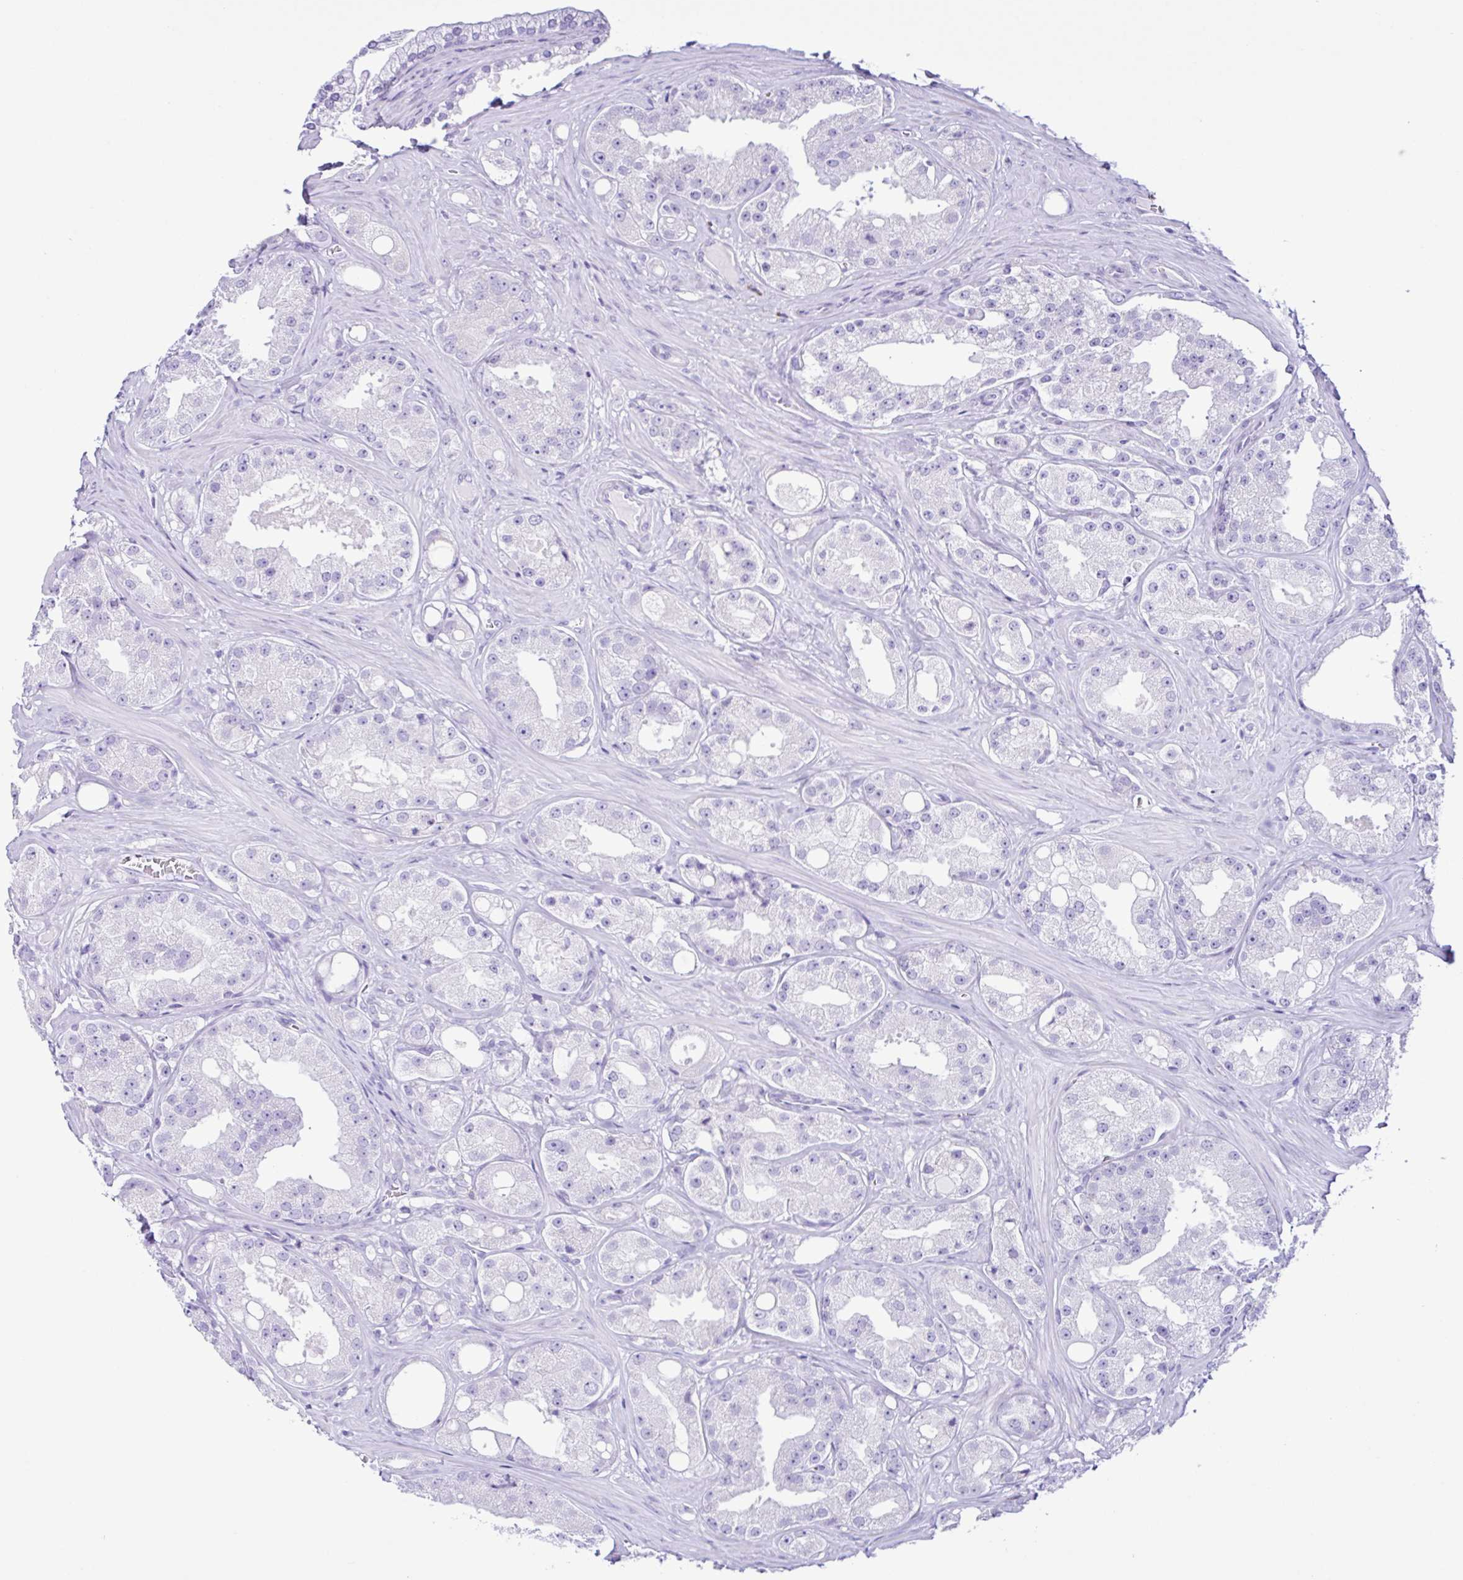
{"staining": {"intensity": "negative", "quantity": "none", "location": "none"}, "tissue": "prostate cancer", "cell_type": "Tumor cells", "image_type": "cancer", "snomed": [{"axis": "morphology", "description": "Adenocarcinoma, High grade"}, {"axis": "topography", "description": "Prostate"}], "caption": "Histopathology image shows no significant protein expression in tumor cells of prostate cancer.", "gene": "PIGF", "patient": {"sex": "male", "age": 66}}